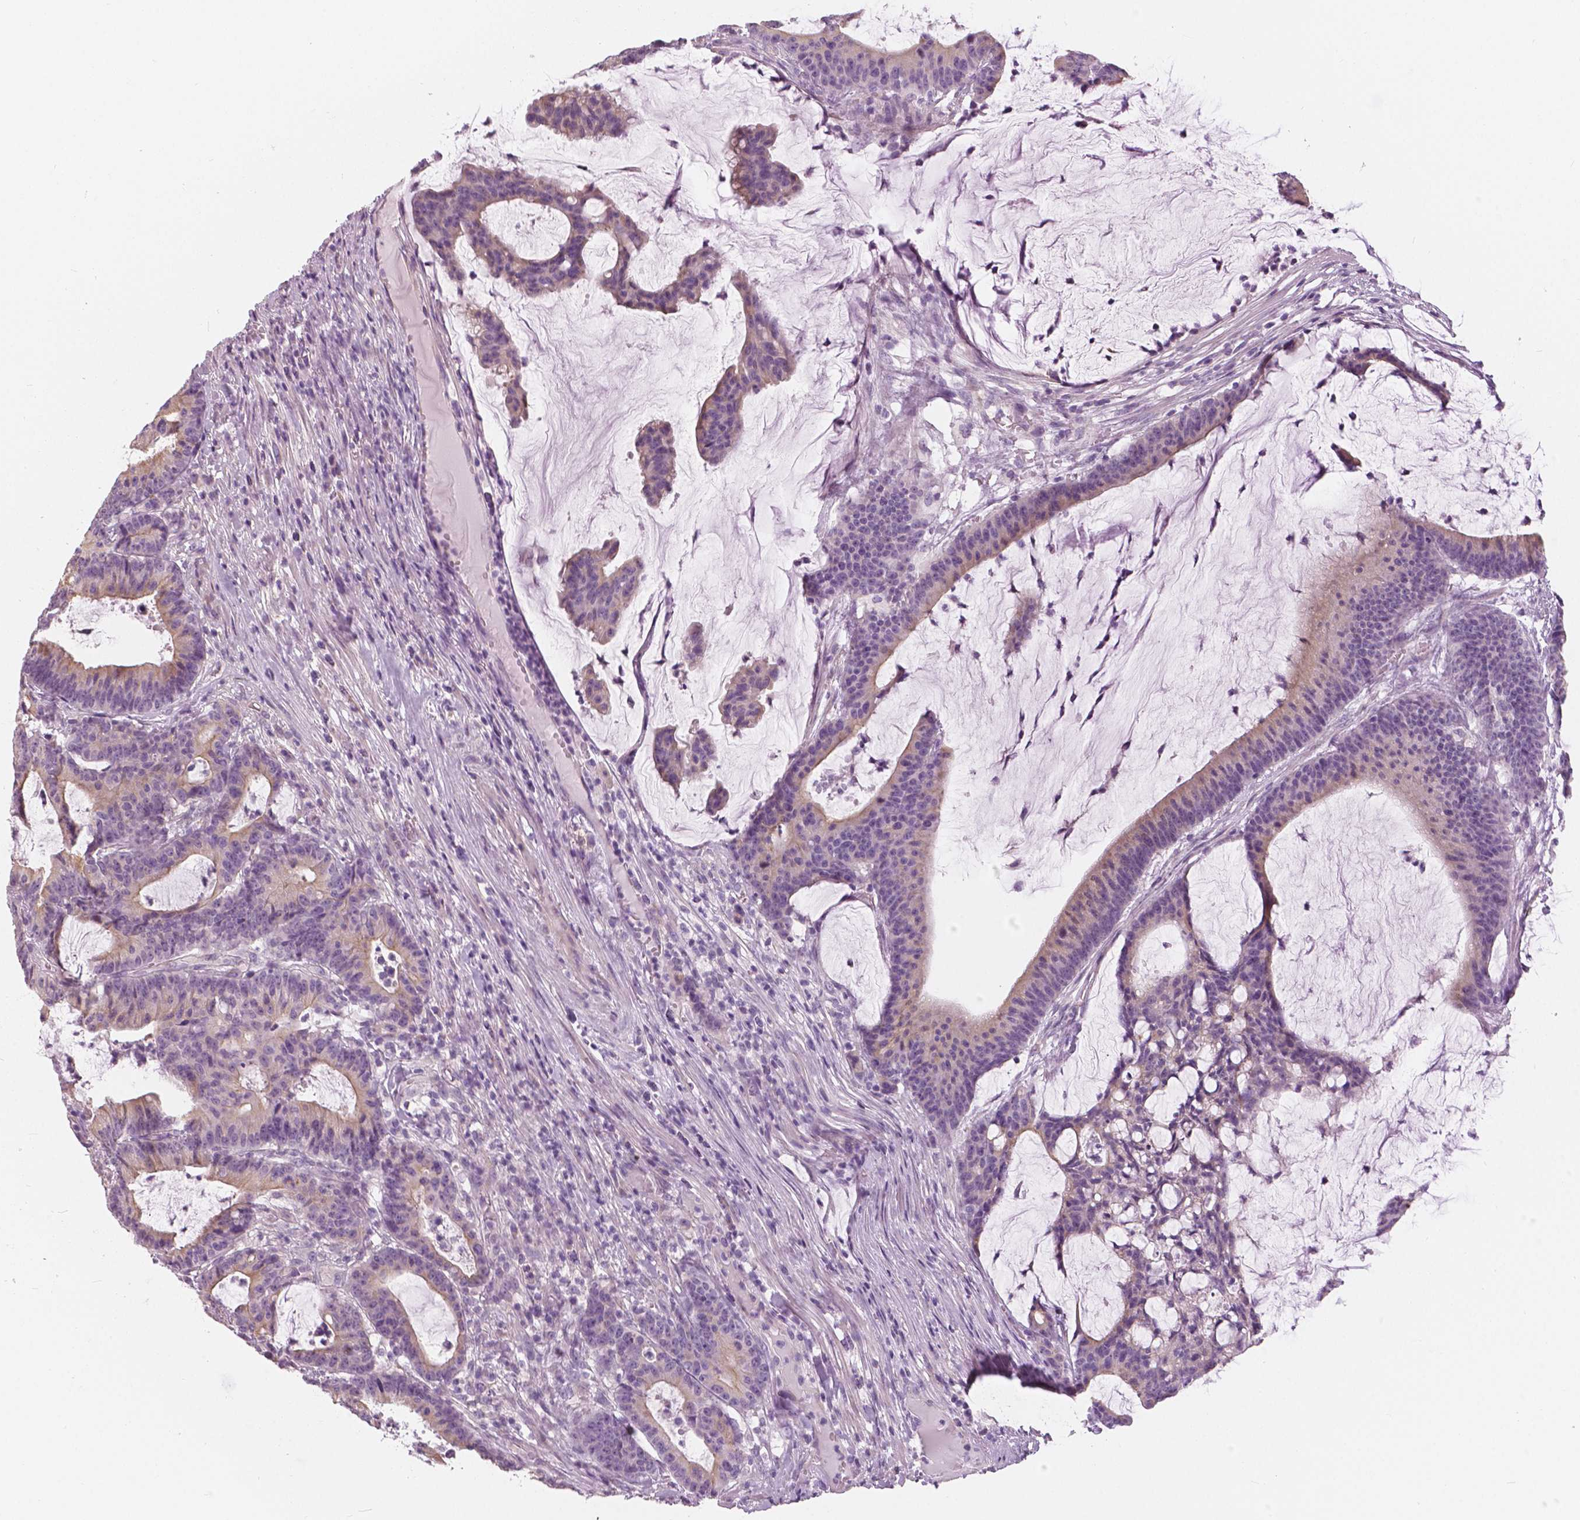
{"staining": {"intensity": "weak", "quantity": "<25%", "location": "cytoplasmic/membranous"}, "tissue": "colorectal cancer", "cell_type": "Tumor cells", "image_type": "cancer", "snomed": [{"axis": "morphology", "description": "Adenocarcinoma, NOS"}, {"axis": "topography", "description": "Colon"}], "caption": "IHC of human colorectal cancer (adenocarcinoma) shows no staining in tumor cells. Brightfield microscopy of IHC stained with DAB (3,3'-diaminobenzidine) (brown) and hematoxylin (blue), captured at high magnification.", "gene": "SLC24A1", "patient": {"sex": "female", "age": 78}}